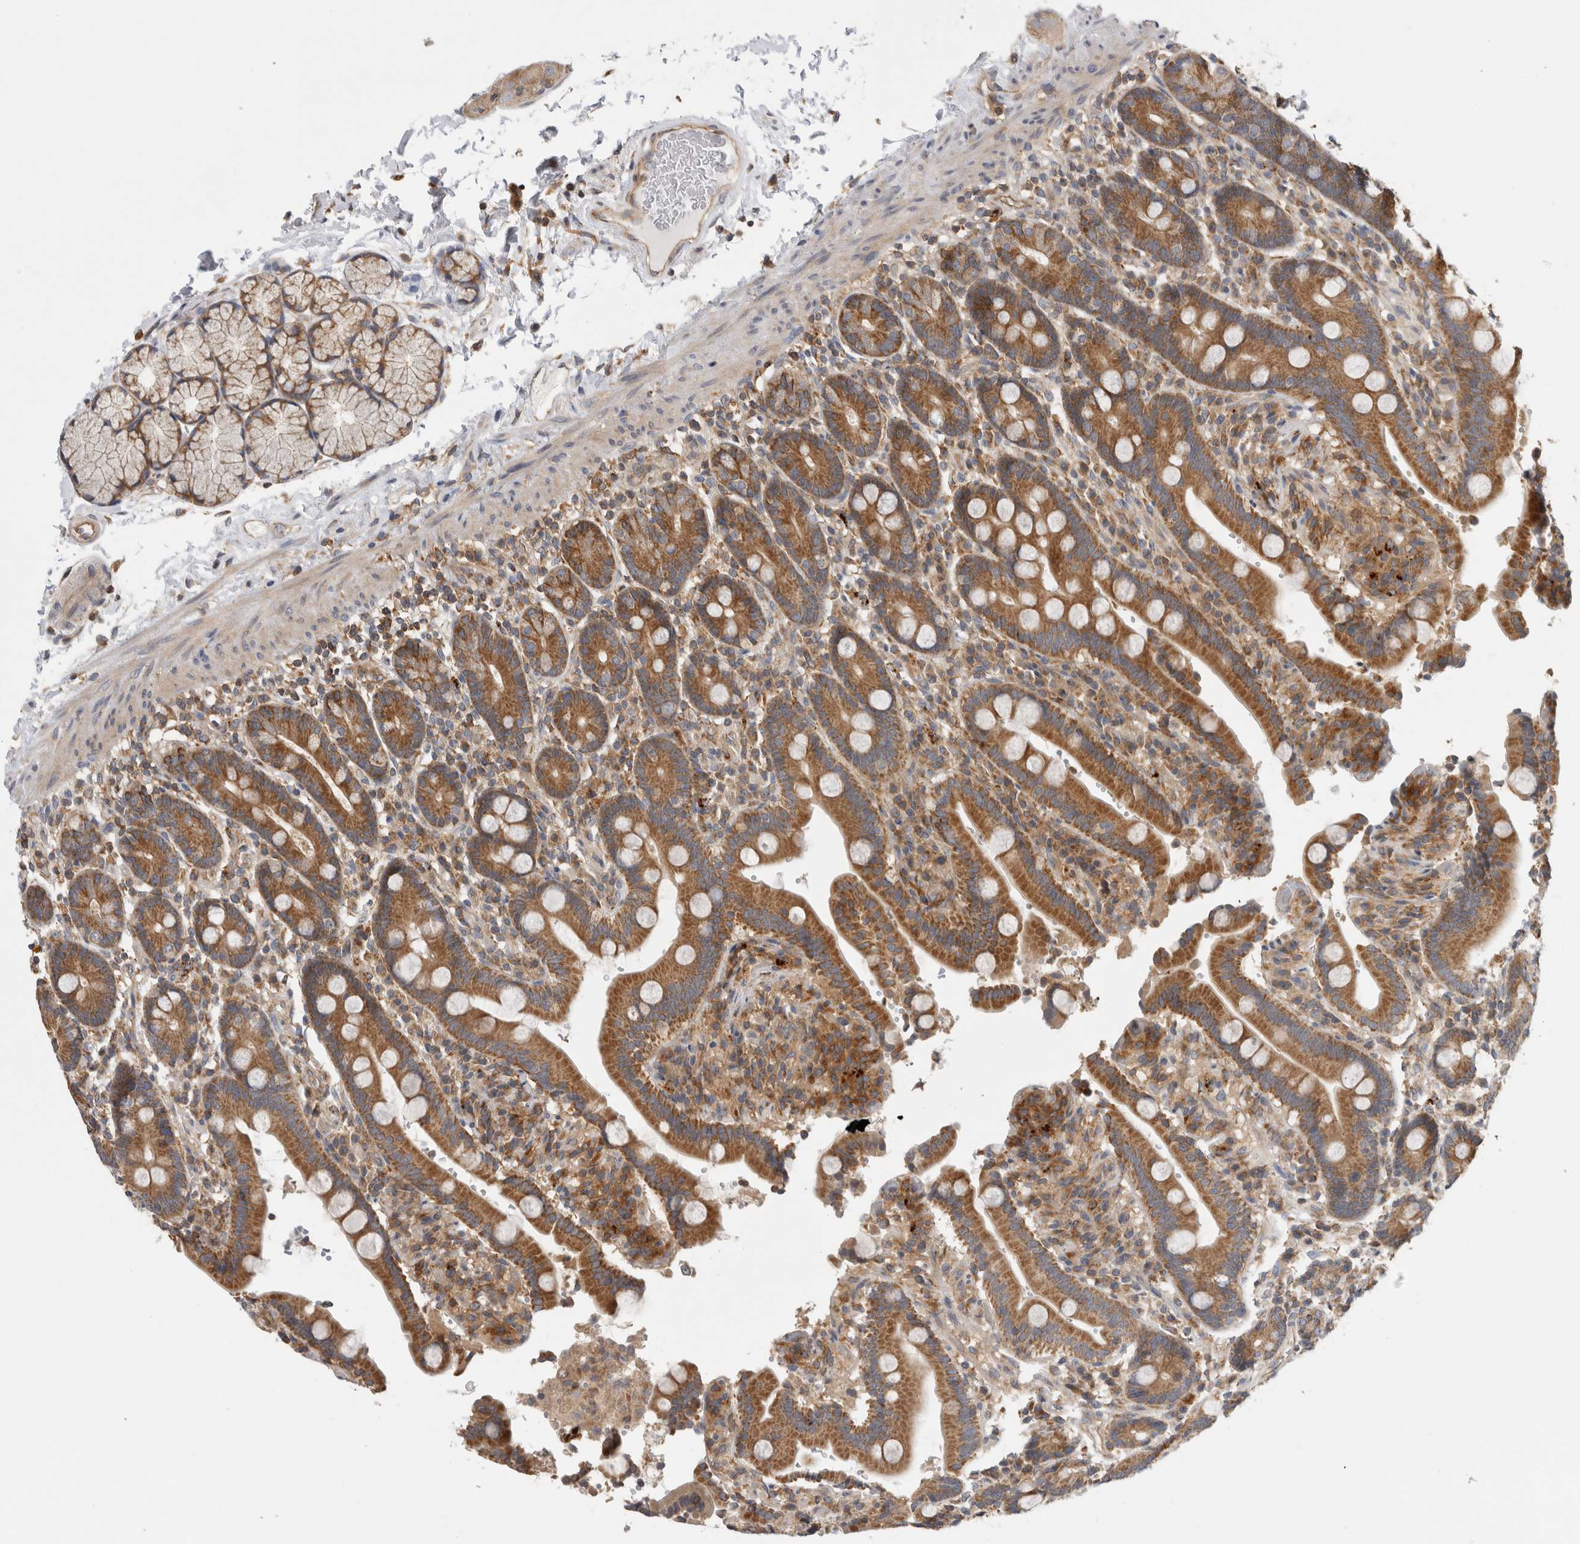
{"staining": {"intensity": "strong", "quantity": ">75%", "location": "cytoplasmic/membranous"}, "tissue": "duodenum", "cell_type": "Glandular cells", "image_type": "normal", "snomed": [{"axis": "morphology", "description": "Normal tissue, NOS"}, {"axis": "topography", "description": "Small intestine, NOS"}], "caption": "Approximately >75% of glandular cells in normal human duodenum demonstrate strong cytoplasmic/membranous protein expression as visualized by brown immunohistochemical staining.", "gene": "GRIK2", "patient": {"sex": "female", "age": 71}}